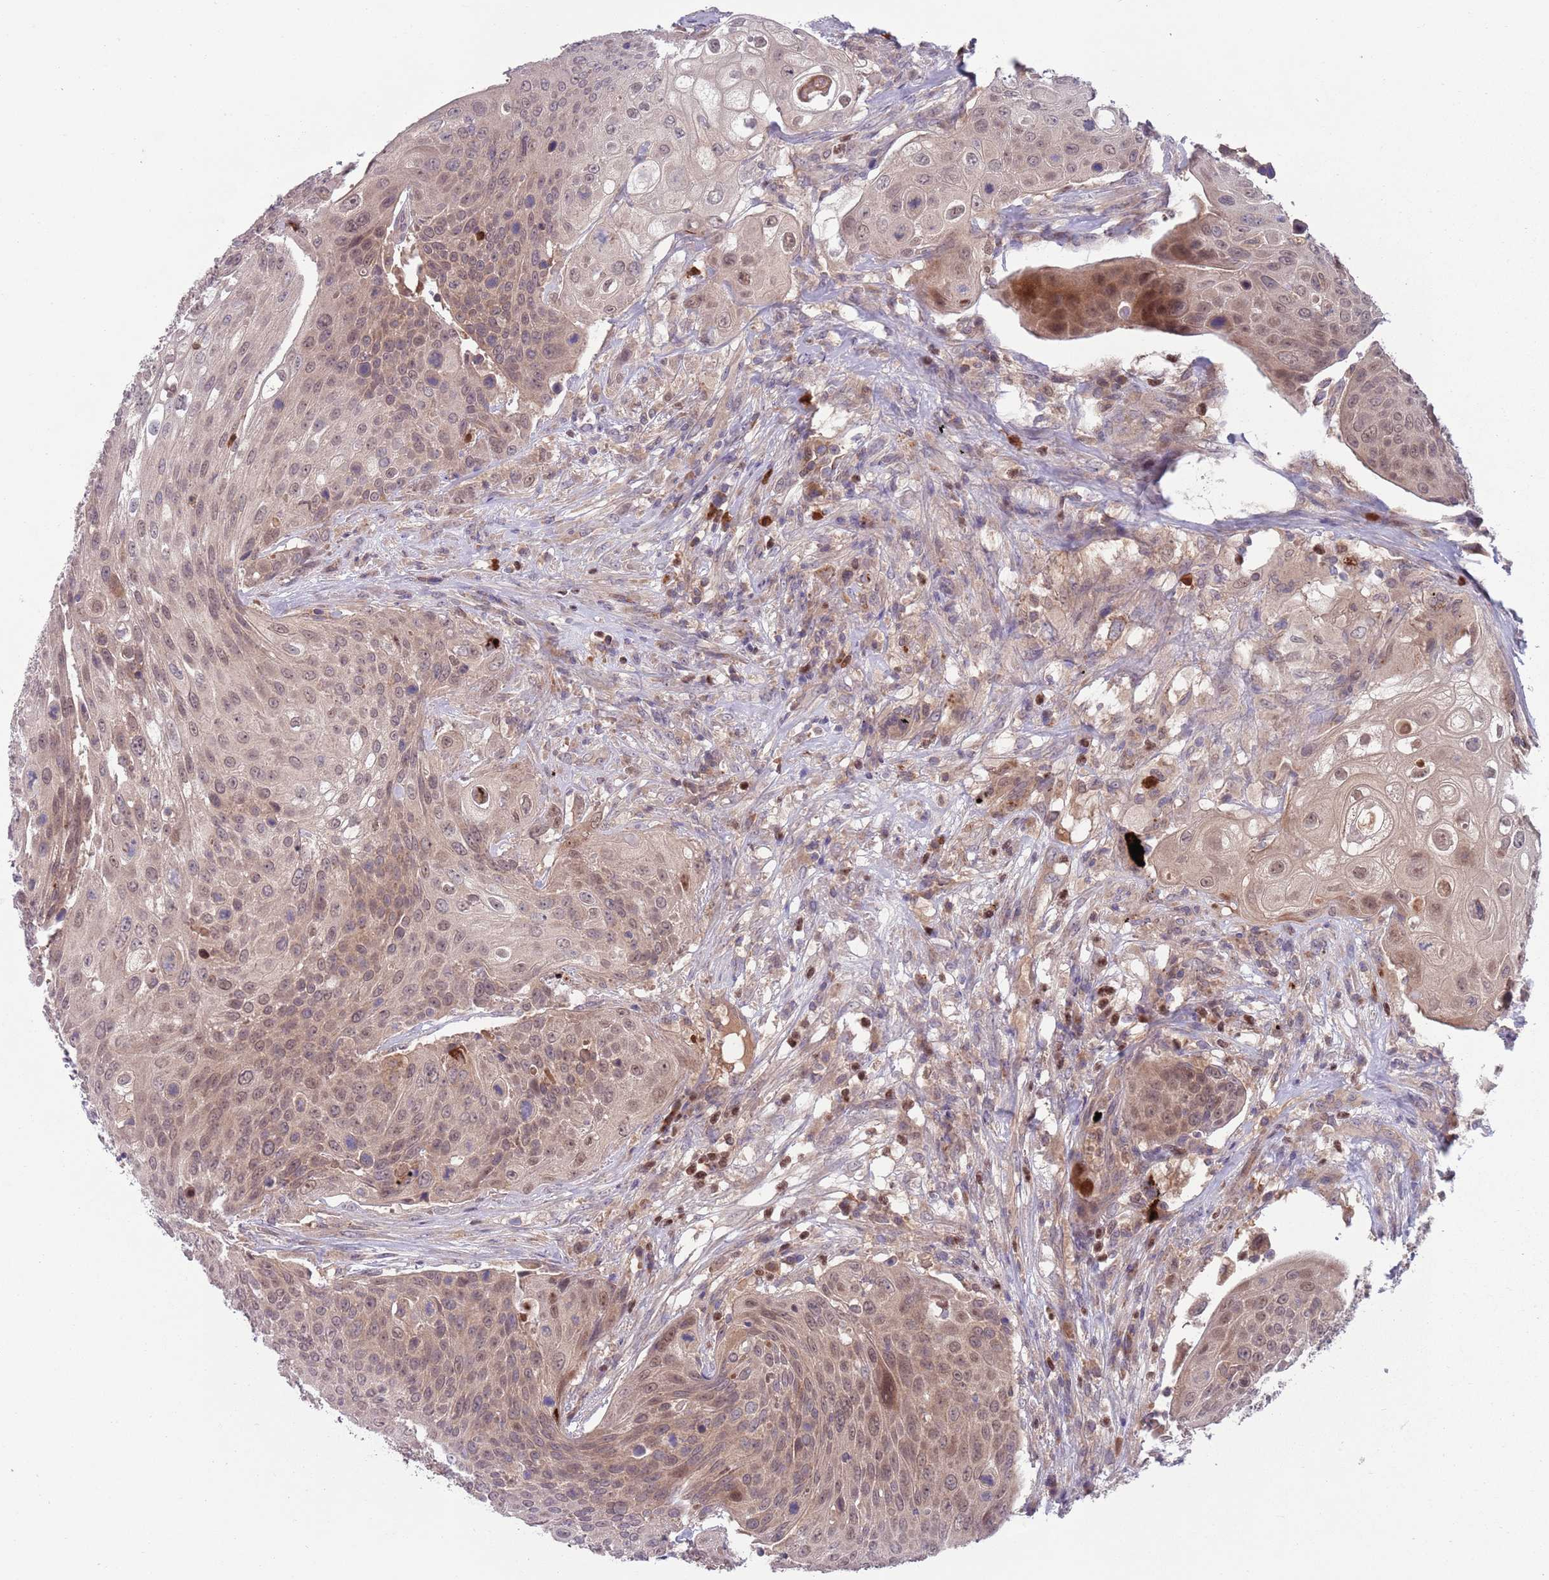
{"staining": {"intensity": "moderate", "quantity": ">75%", "location": "cytoplasmic/membranous,nuclear"}, "tissue": "urothelial cancer", "cell_type": "Tumor cells", "image_type": "cancer", "snomed": [{"axis": "morphology", "description": "Urothelial carcinoma, High grade"}, {"axis": "topography", "description": "Urinary bladder"}], "caption": "Moderate cytoplasmic/membranous and nuclear protein staining is identified in about >75% of tumor cells in urothelial cancer. (DAB (3,3'-diaminobenzidine) = brown stain, brightfield microscopy at high magnification).", "gene": "TYW1", "patient": {"sex": "female", "age": 70}}